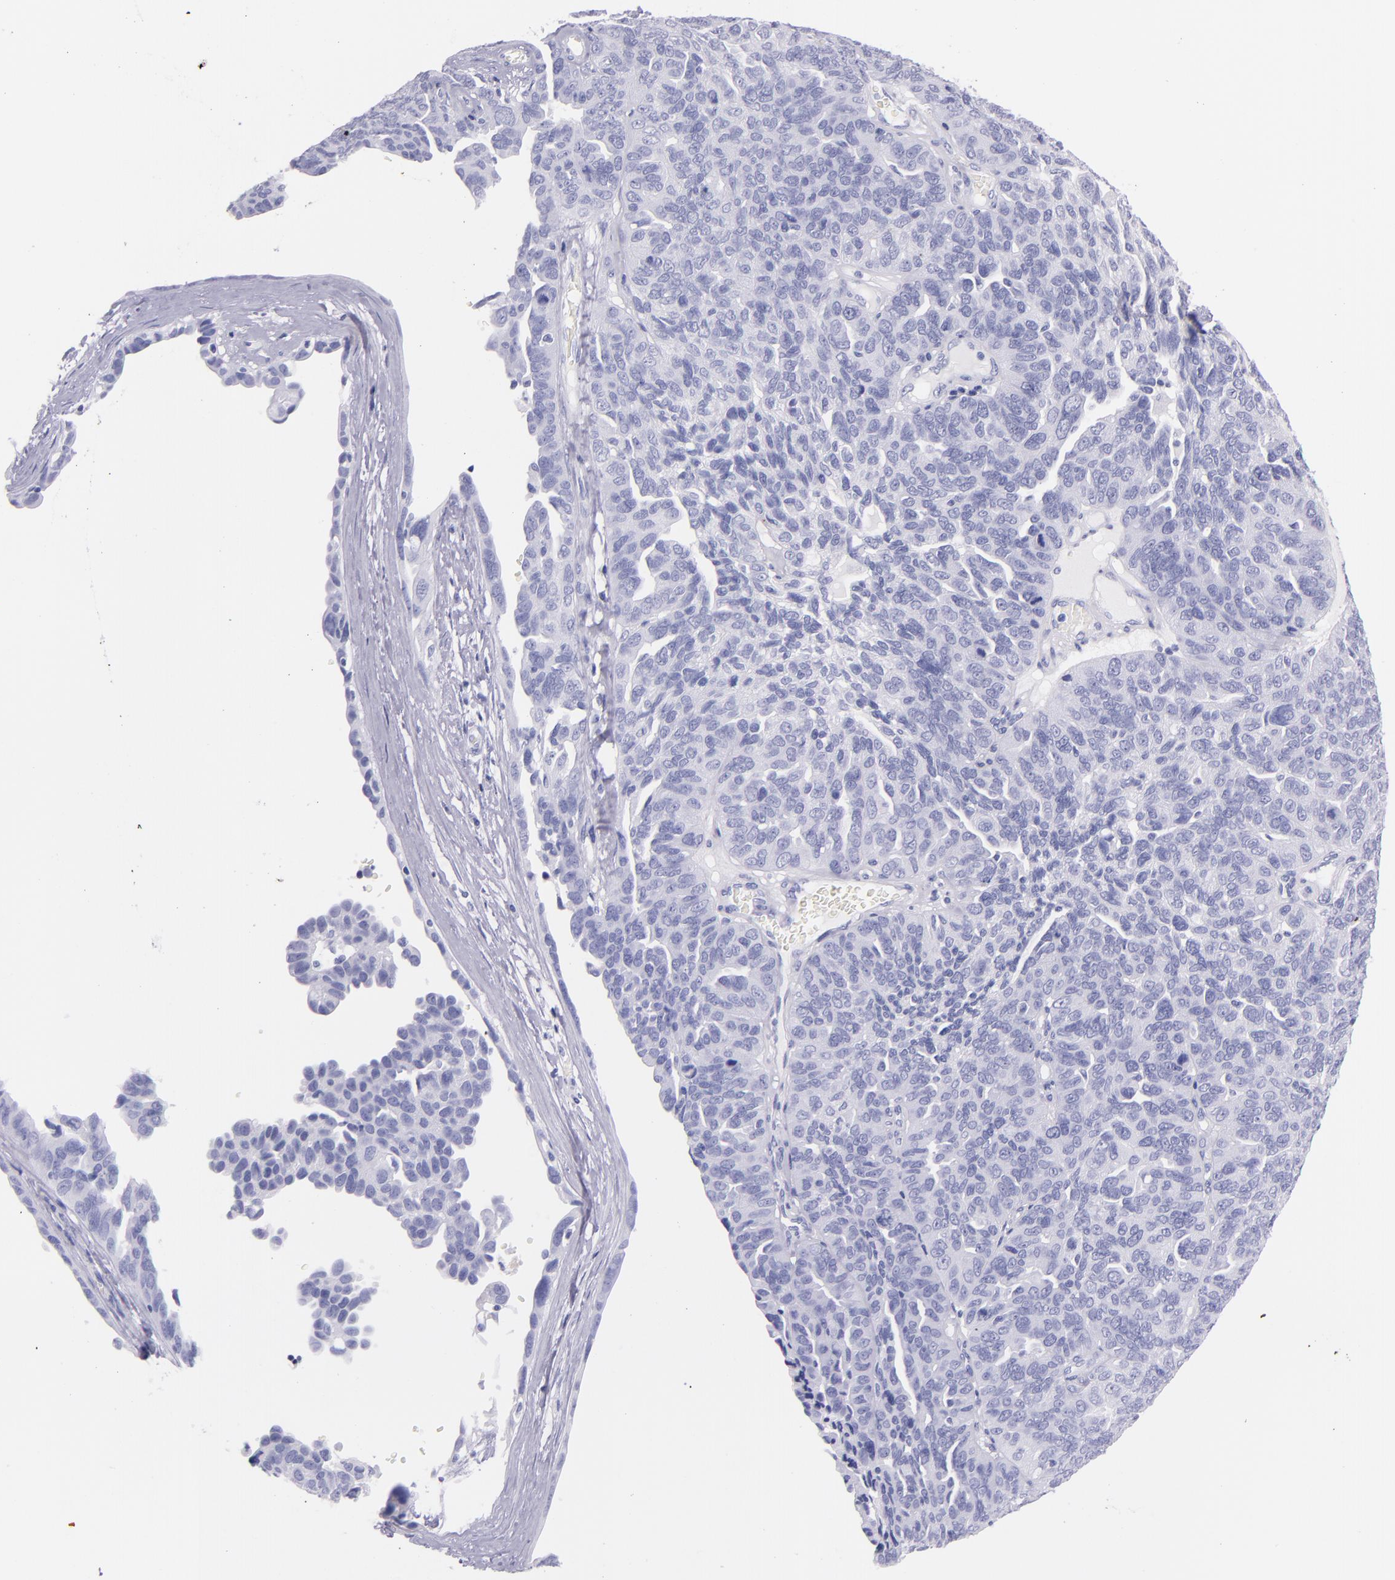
{"staining": {"intensity": "negative", "quantity": "none", "location": "none"}, "tissue": "ovarian cancer", "cell_type": "Tumor cells", "image_type": "cancer", "snomed": [{"axis": "morphology", "description": "Cystadenocarcinoma, serous, NOS"}, {"axis": "topography", "description": "Ovary"}], "caption": "IHC histopathology image of neoplastic tissue: serous cystadenocarcinoma (ovarian) stained with DAB (3,3'-diaminobenzidine) exhibits no significant protein positivity in tumor cells.", "gene": "SFTPB", "patient": {"sex": "female", "age": 64}}